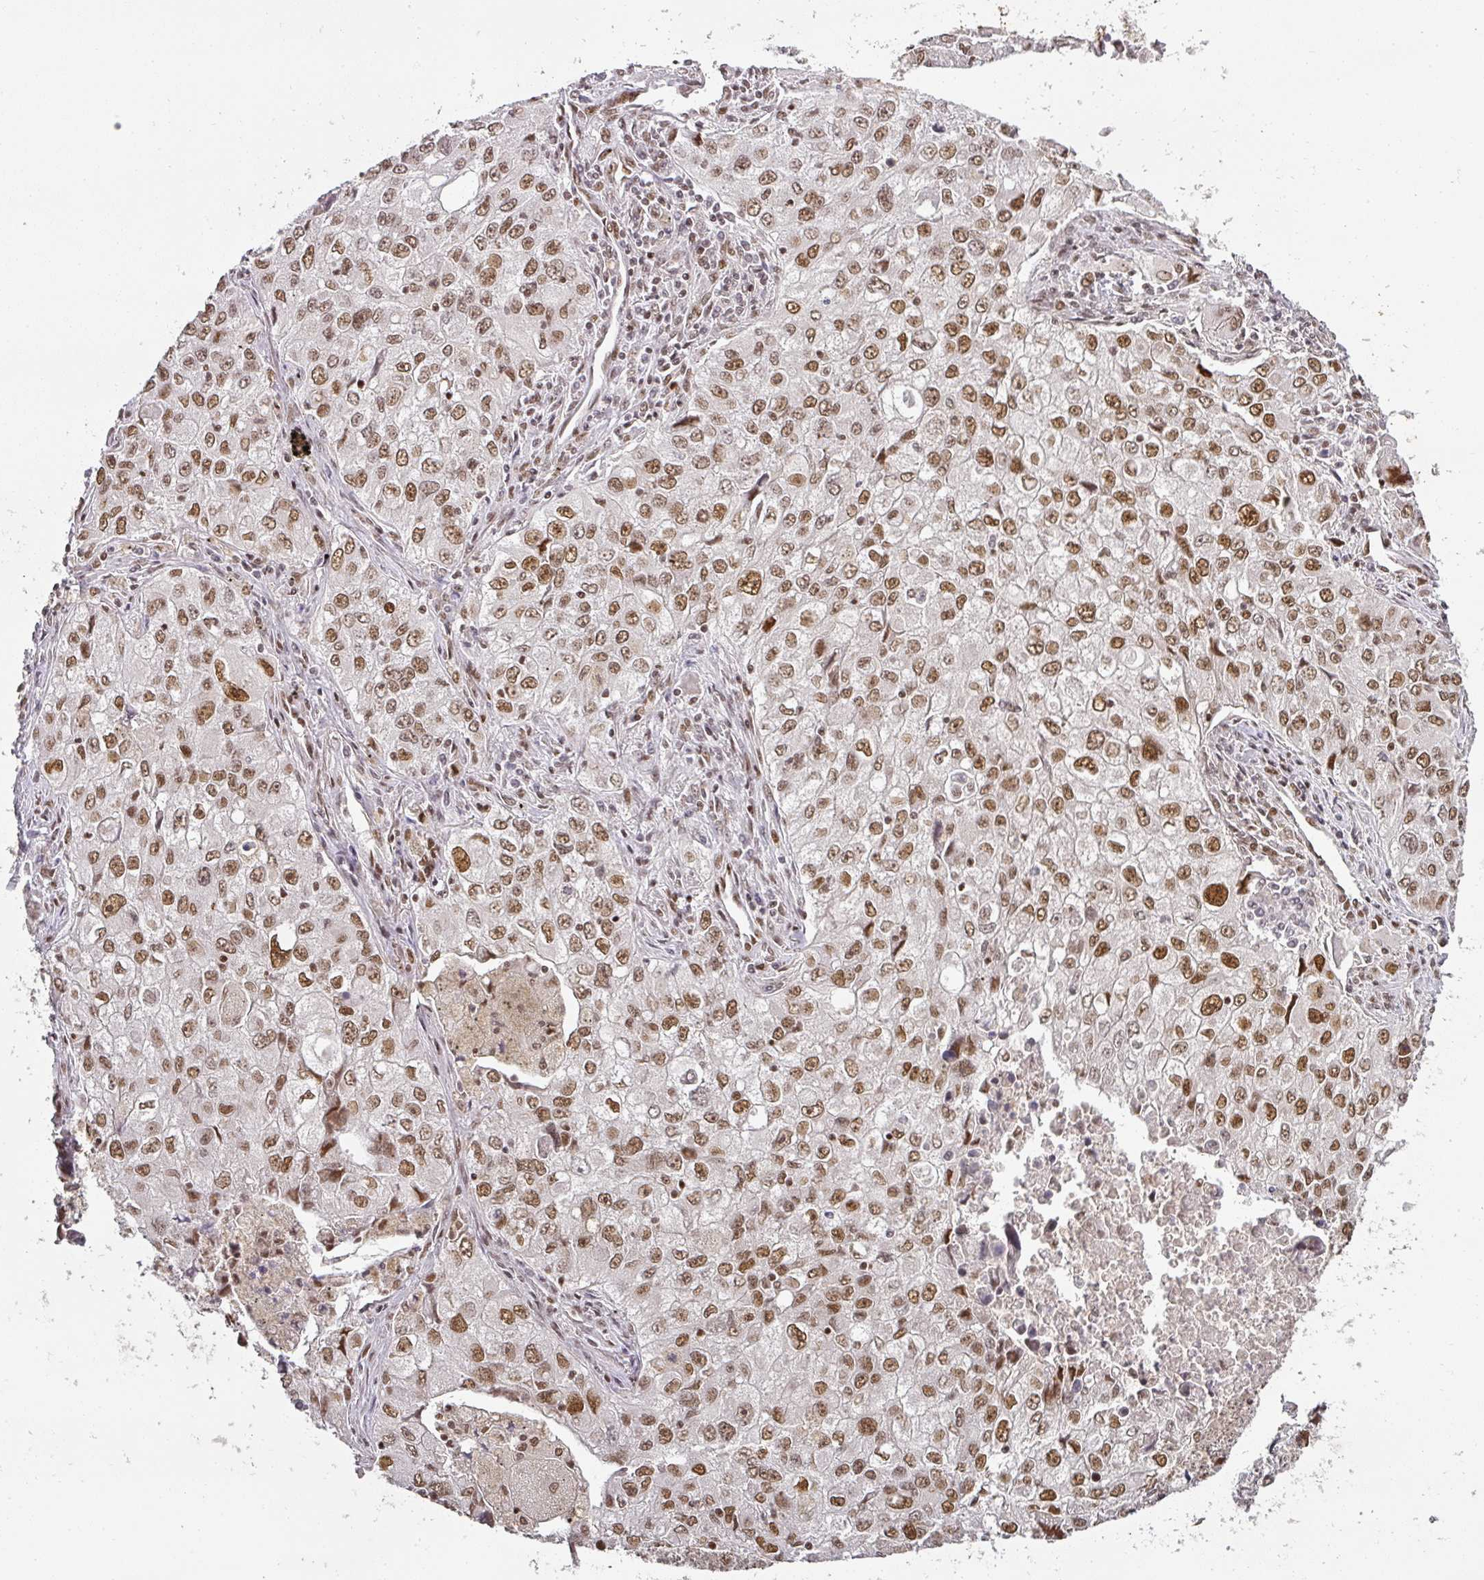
{"staining": {"intensity": "moderate", "quantity": ">75%", "location": "nuclear"}, "tissue": "lung cancer", "cell_type": "Tumor cells", "image_type": "cancer", "snomed": [{"axis": "morphology", "description": "Adenocarcinoma, NOS"}, {"axis": "morphology", "description": "Adenocarcinoma, metastatic, NOS"}, {"axis": "topography", "description": "Lymph node"}, {"axis": "topography", "description": "Lung"}], "caption": "A photomicrograph of human lung adenocarcinoma stained for a protein shows moderate nuclear brown staining in tumor cells. Nuclei are stained in blue.", "gene": "GPRIN2", "patient": {"sex": "female", "age": 42}}